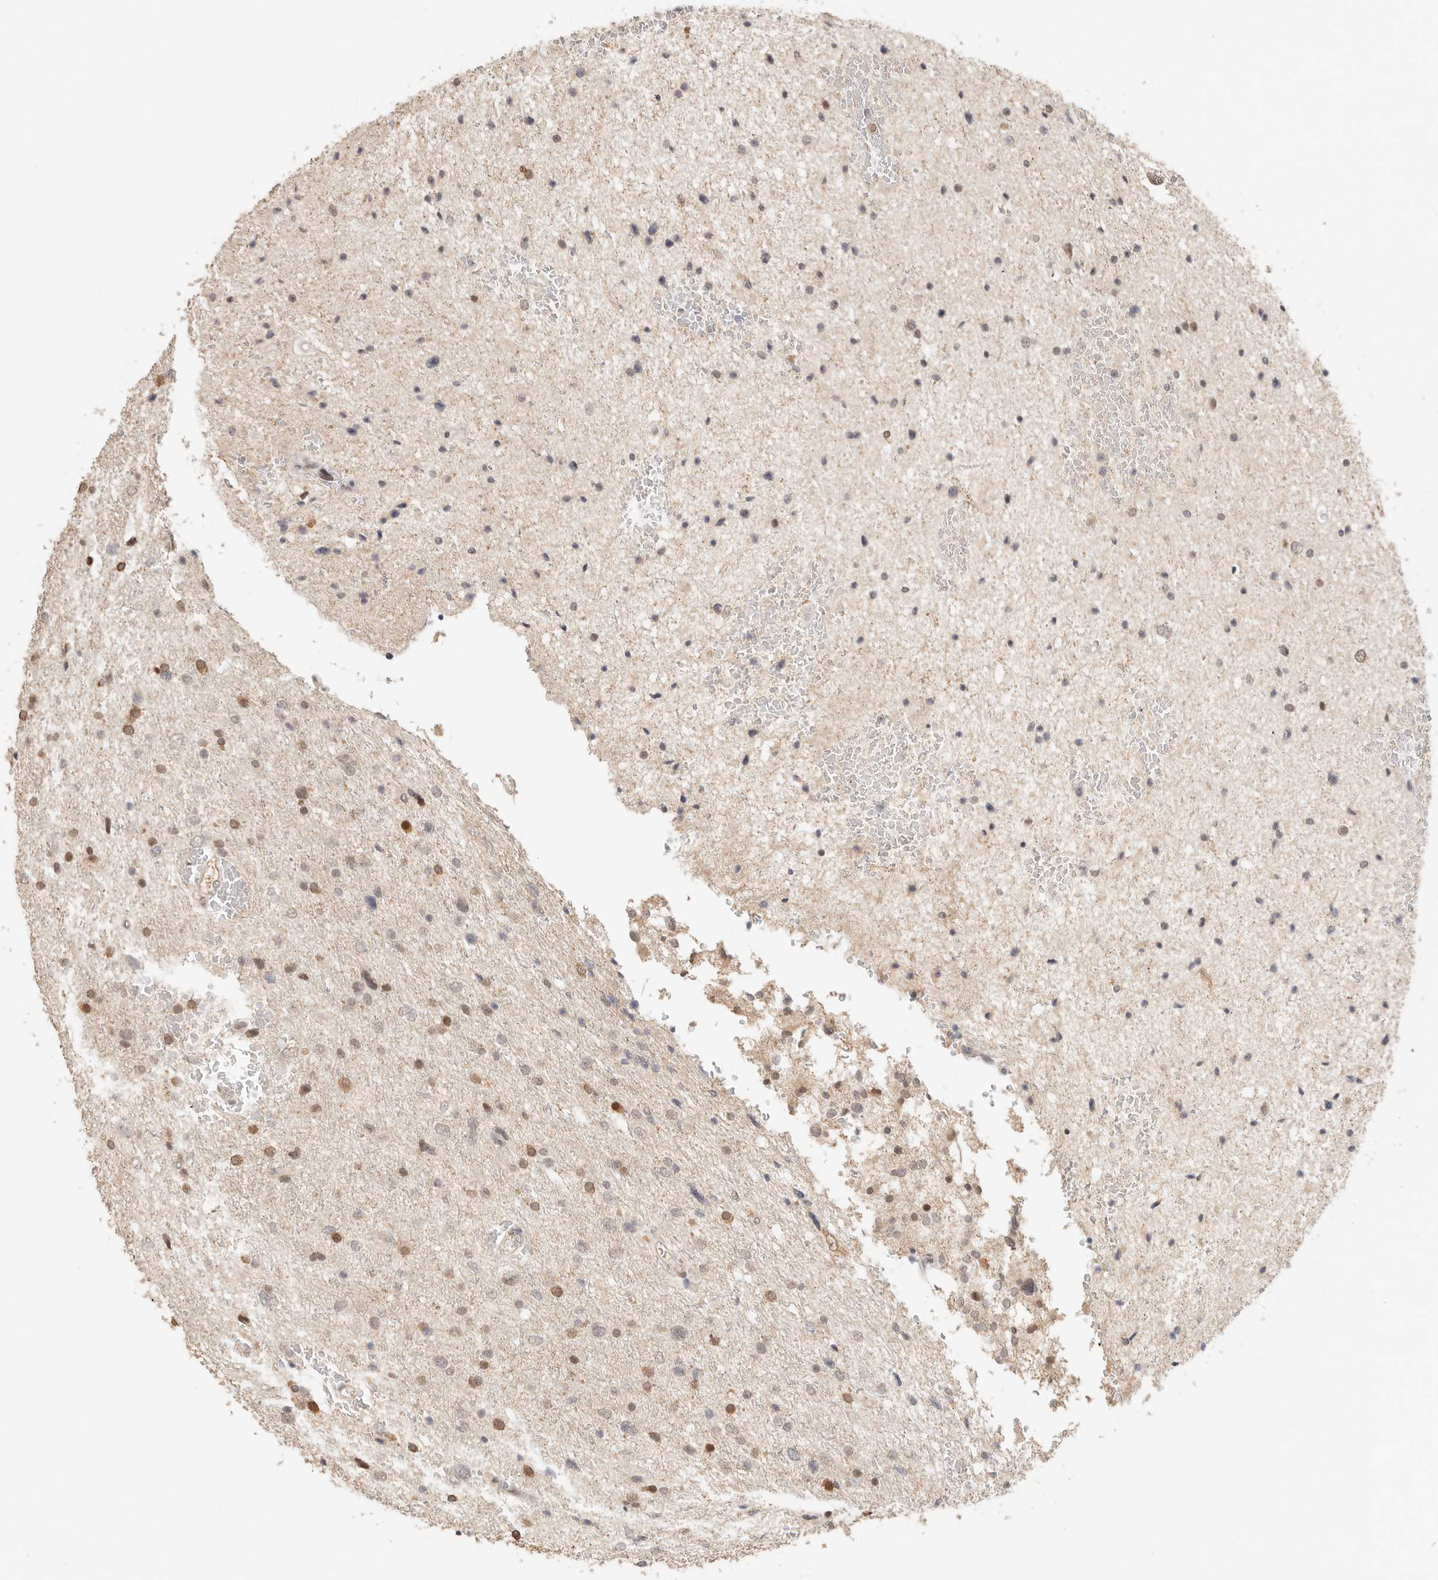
{"staining": {"intensity": "moderate", "quantity": "25%-75%", "location": "nuclear"}, "tissue": "glioma", "cell_type": "Tumor cells", "image_type": "cancer", "snomed": [{"axis": "morphology", "description": "Glioma, malignant, Low grade"}, {"axis": "topography", "description": "Cerebral cortex"}], "caption": "Malignant glioma (low-grade) stained for a protein reveals moderate nuclear positivity in tumor cells.", "gene": "NPAS2", "patient": {"sex": "female", "age": 39}}